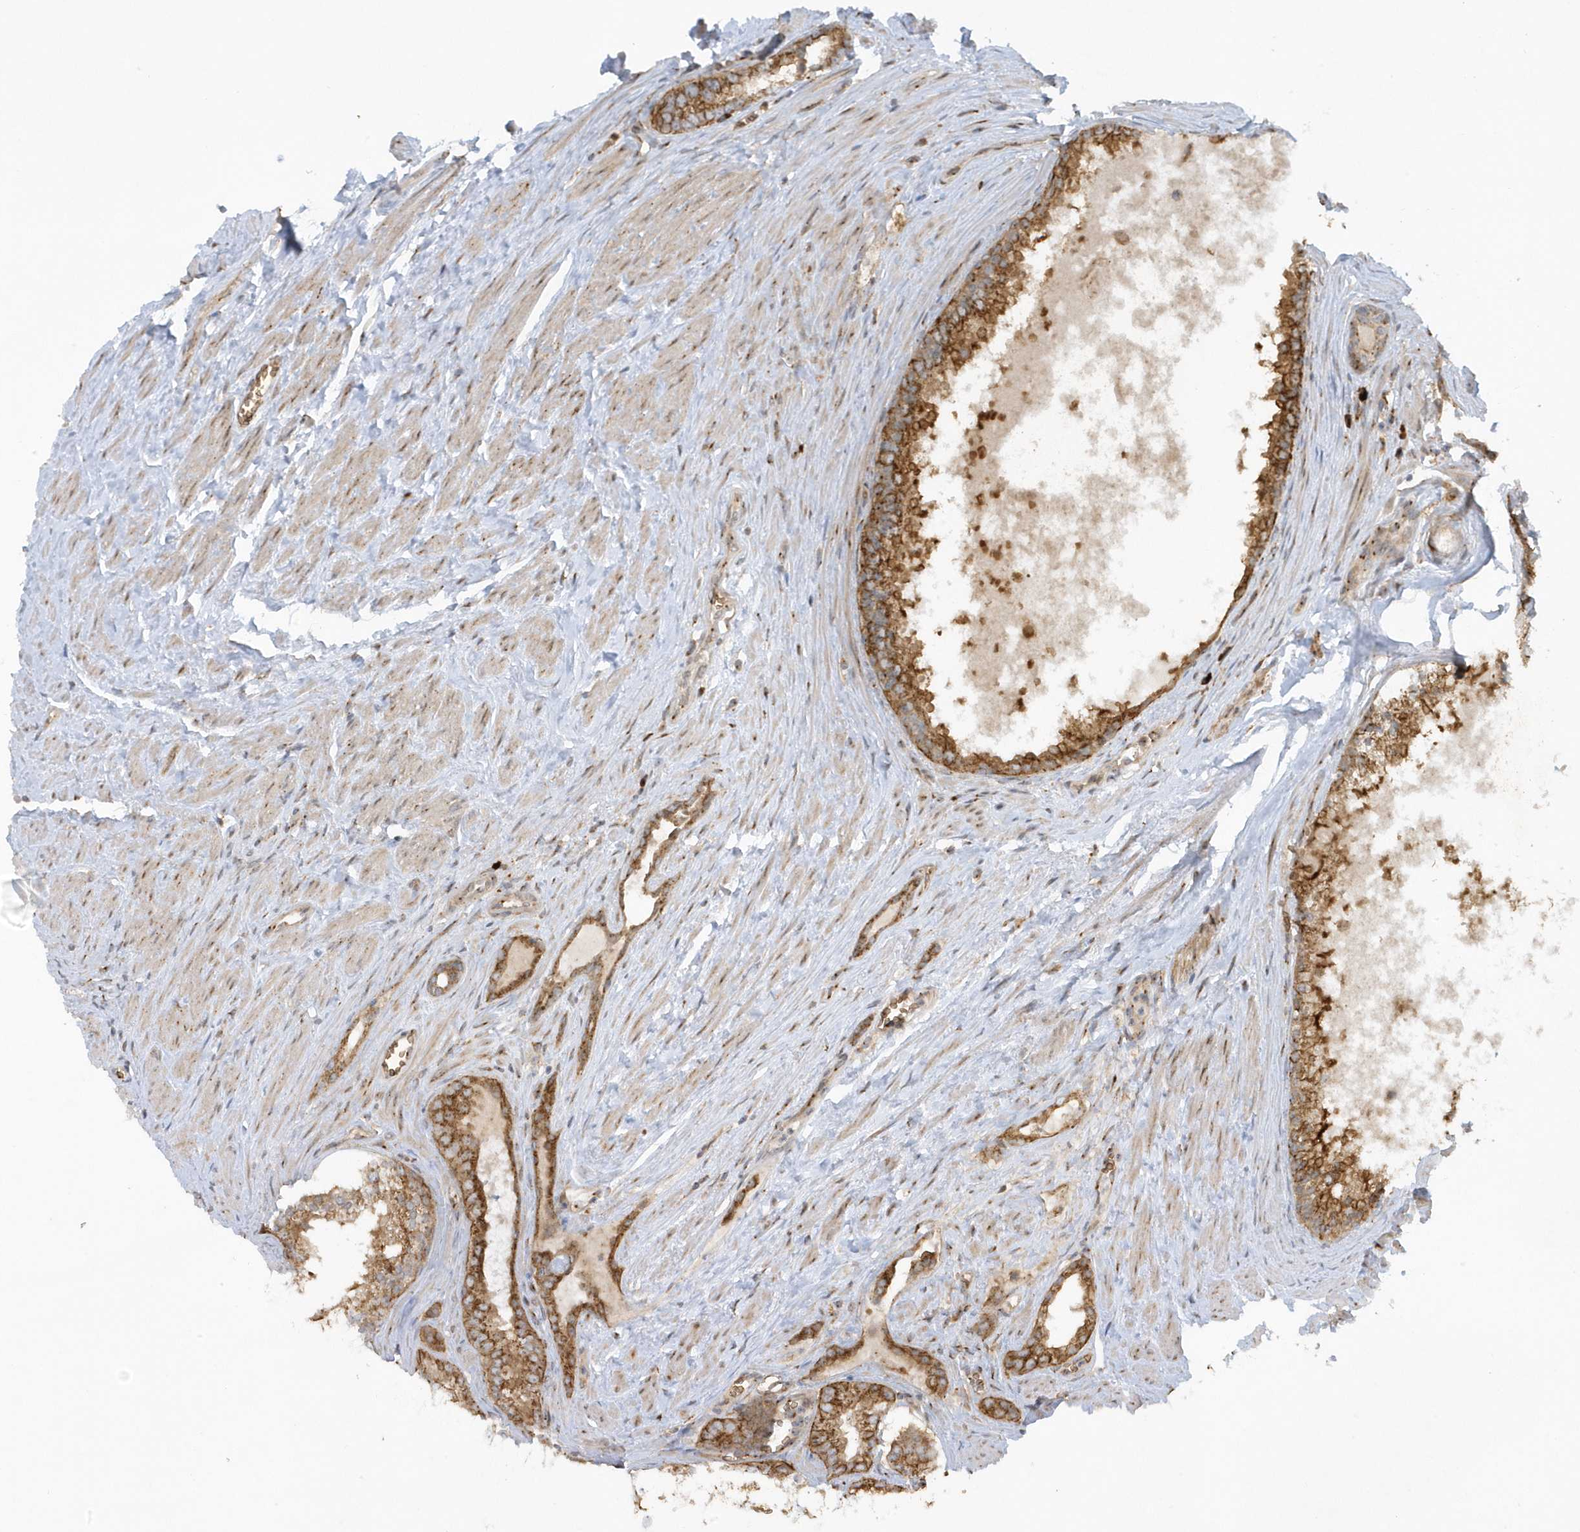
{"staining": {"intensity": "moderate", "quantity": ">75%", "location": "cytoplasmic/membranous"}, "tissue": "prostate cancer", "cell_type": "Tumor cells", "image_type": "cancer", "snomed": [{"axis": "morphology", "description": "Adenocarcinoma, High grade"}, {"axis": "topography", "description": "Prostate"}], "caption": "High-power microscopy captured an IHC micrograph of prostate high-grade adenocarcinoma, revealing moderate cytoplasmic/membranous expression in approximately >75% of tumor cells.", "gene": "RPP40", "patient": {"sex": "male", "age": 68}}